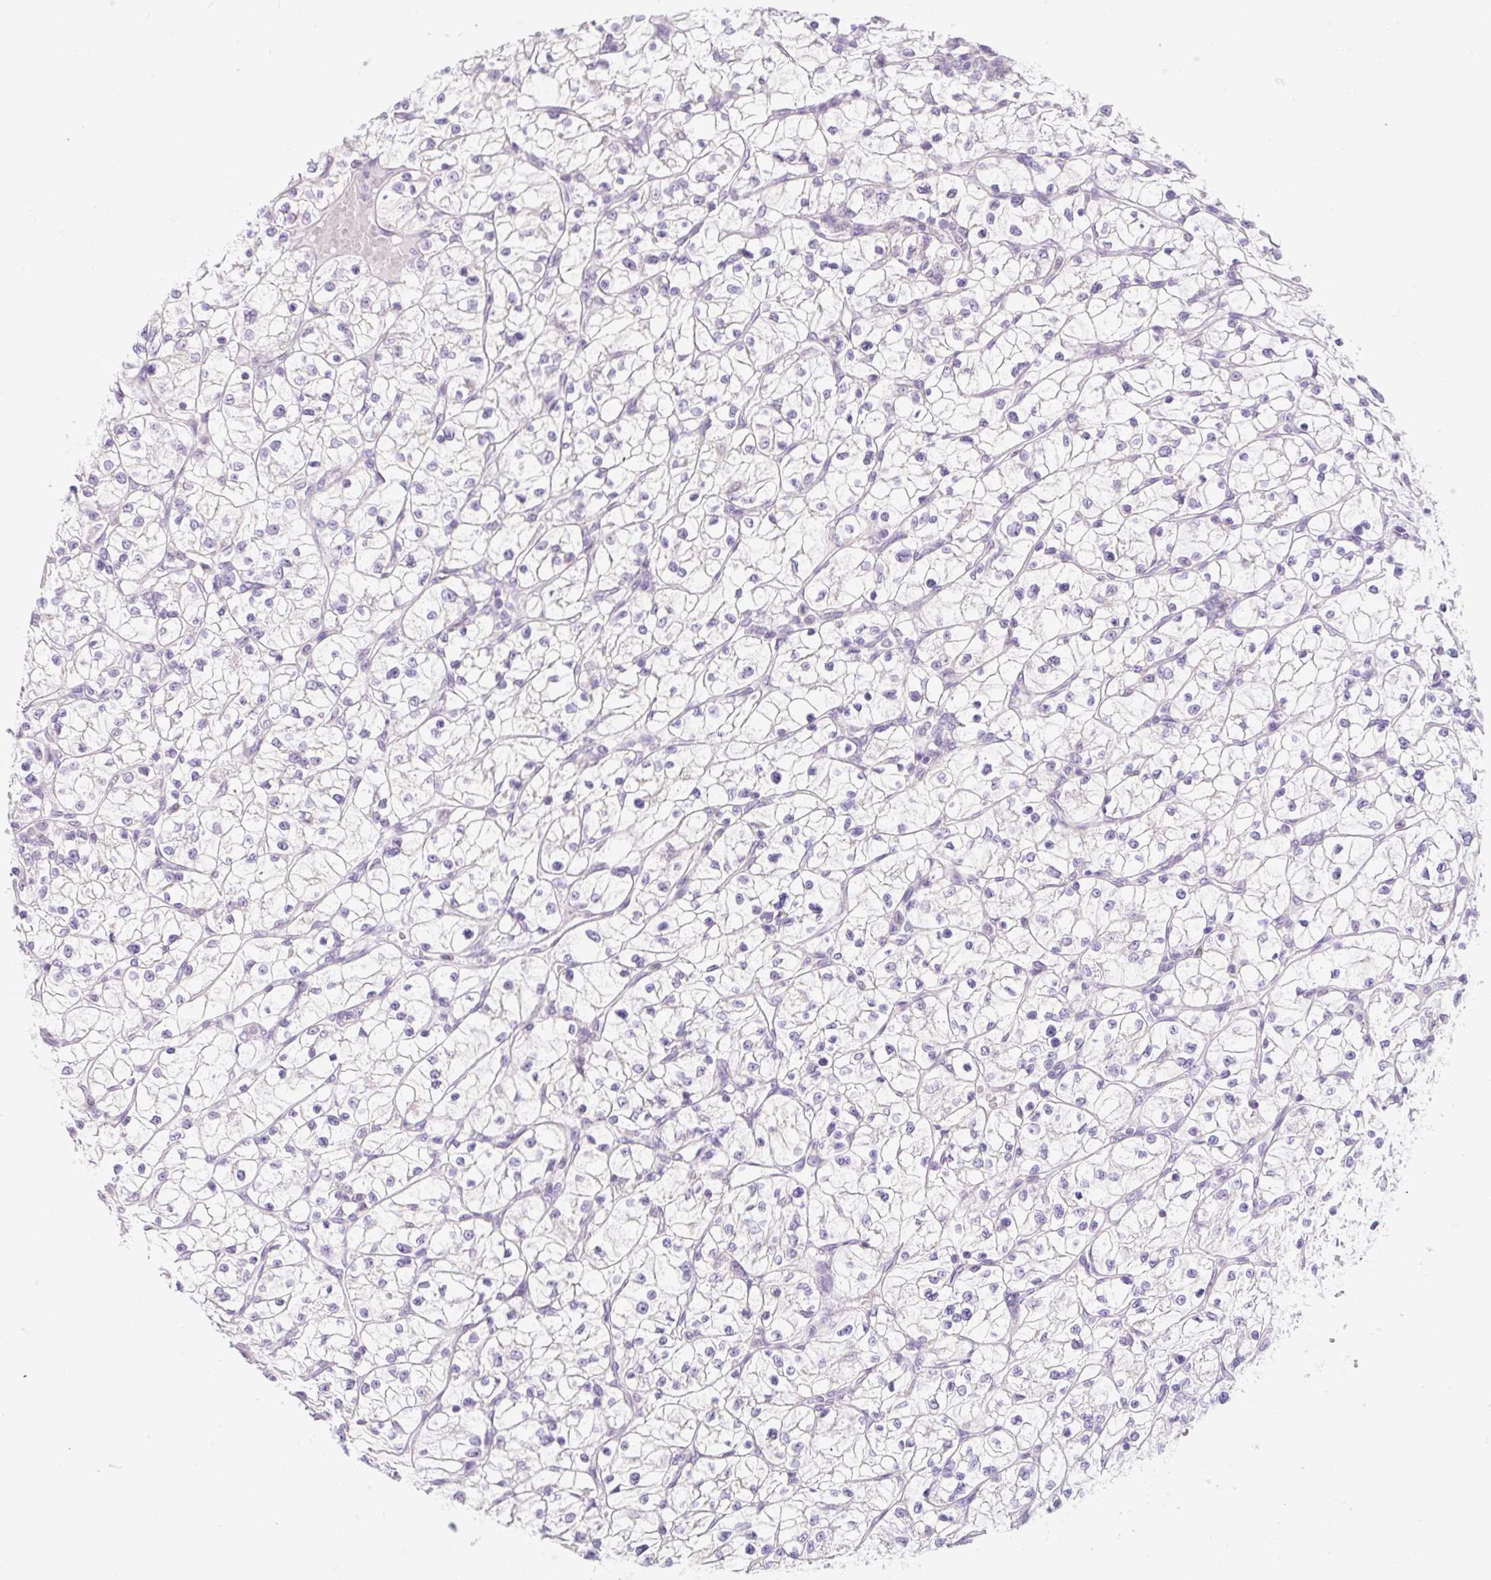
{"staining": {"intensity": "negative", "quantity": "none", "location": "none"}, "tissue": "renal cancer", "cell_type": "Tumor cells", "image_type": "cancer", "snomed": [{"axis": "morphology", "description": "Adenocarcinoma, NOS"}, {"axis": "topography", "description": "Kidney"}], "caption": "DAB (3,3'-diaminobenzidine) immunohistochemical staining of human renal adenocarcinoma shows no significant staining in tumor cells.", "gene": "ITPK1", "patient": {"sex": "female", "age": 64}}